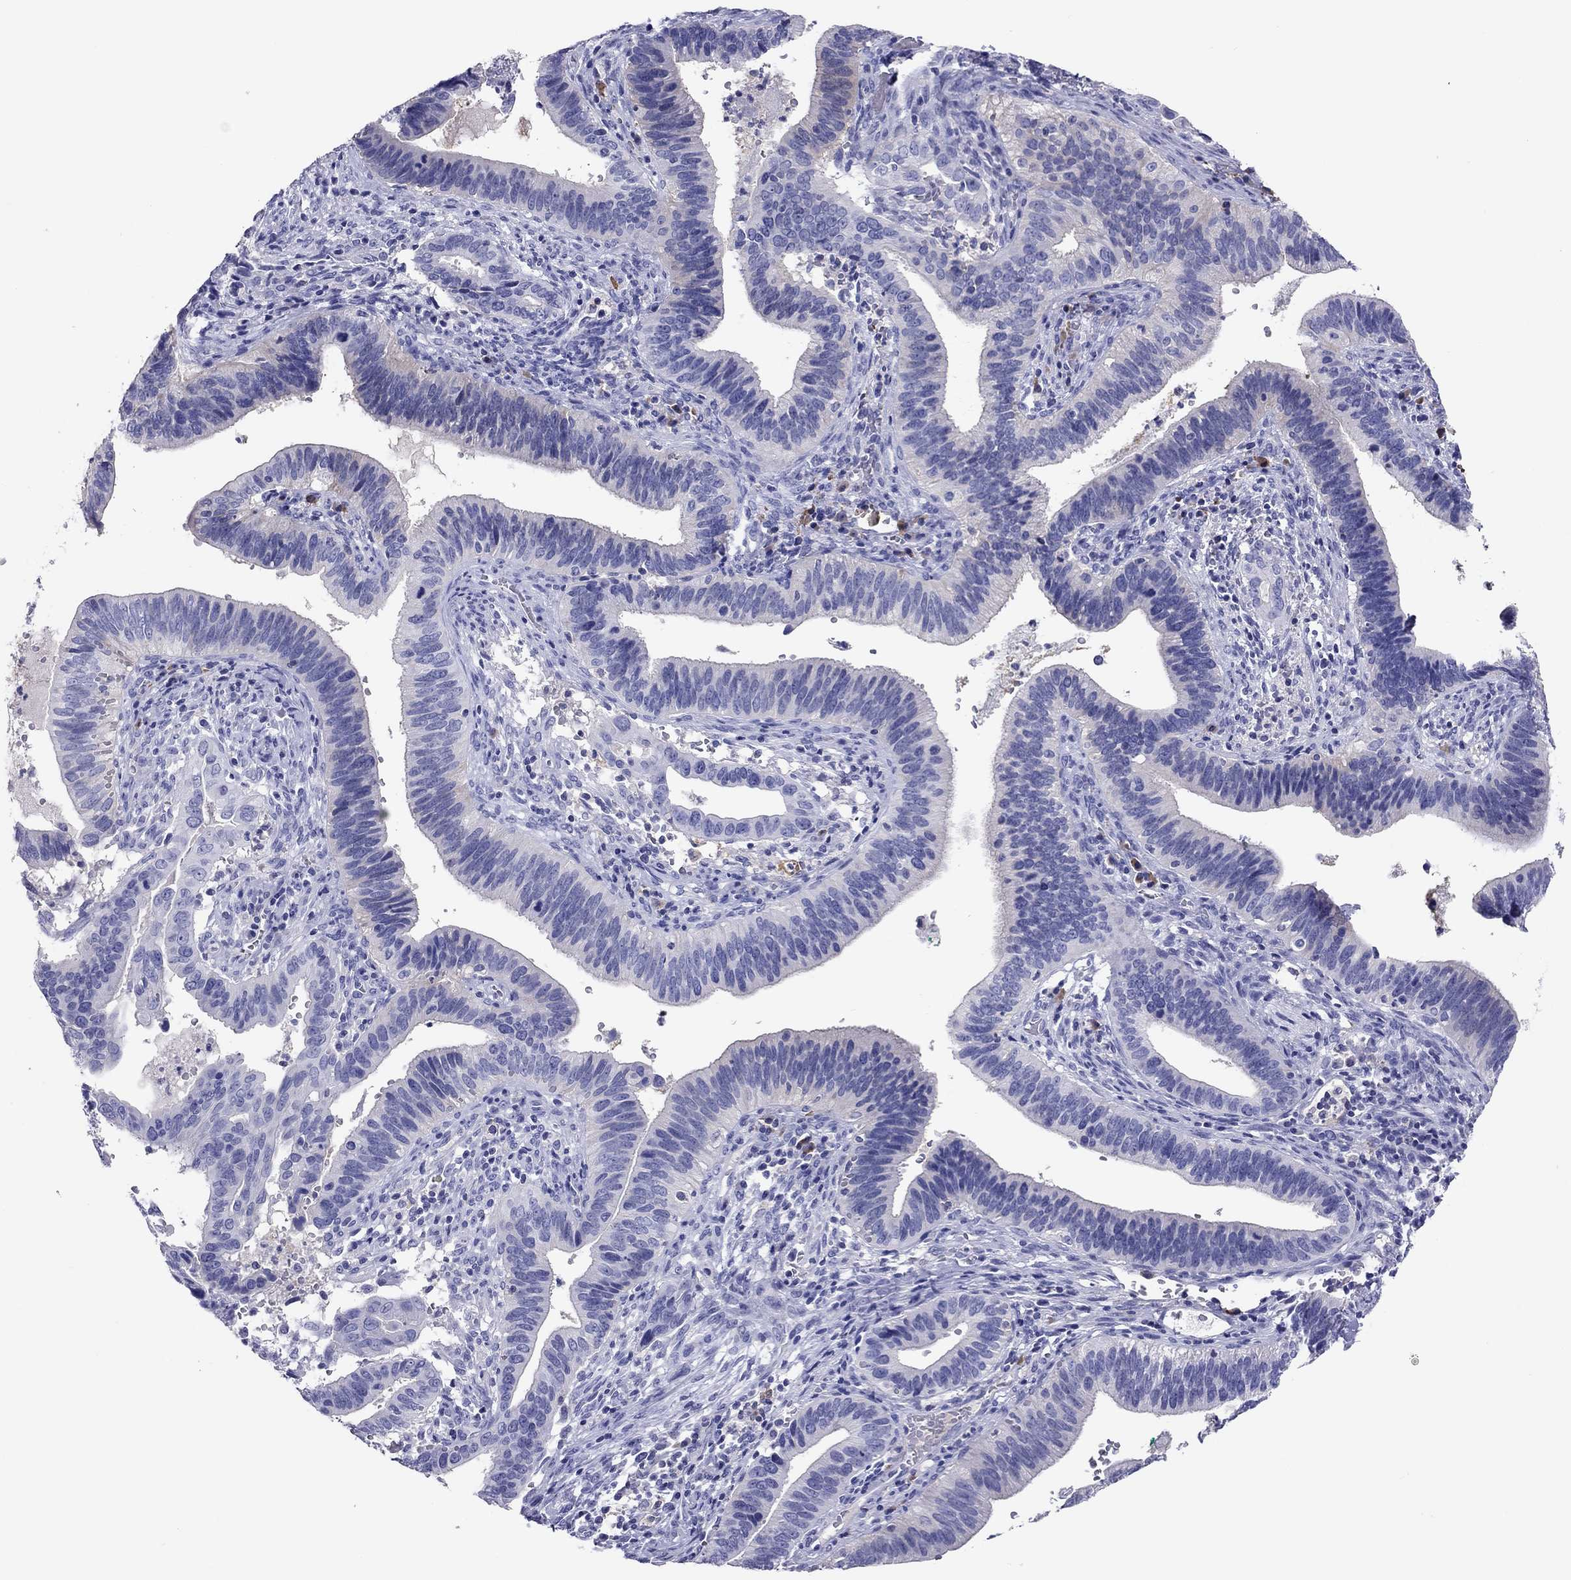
{"staining": {"intensity": "negative", "quantity": "none", "location": "none"}, "tissue": "cervical cancer", "cell_type": "Tumor cells", "image_type": "cancer", "snomed": [{"axis": "morphology", "description": "Adenocarcinoma, NOS"}, {"axis": "topography", "description": "Cervix"}], "caption": "Cervical adenocarcinoma was stained to show a protein in brown. There is no significant positivity in tumor cells. (IHC, brightfield microscopy, high magnification).", "gene": "CALHM1", "patient": {"sex": "female", "age": 42}}